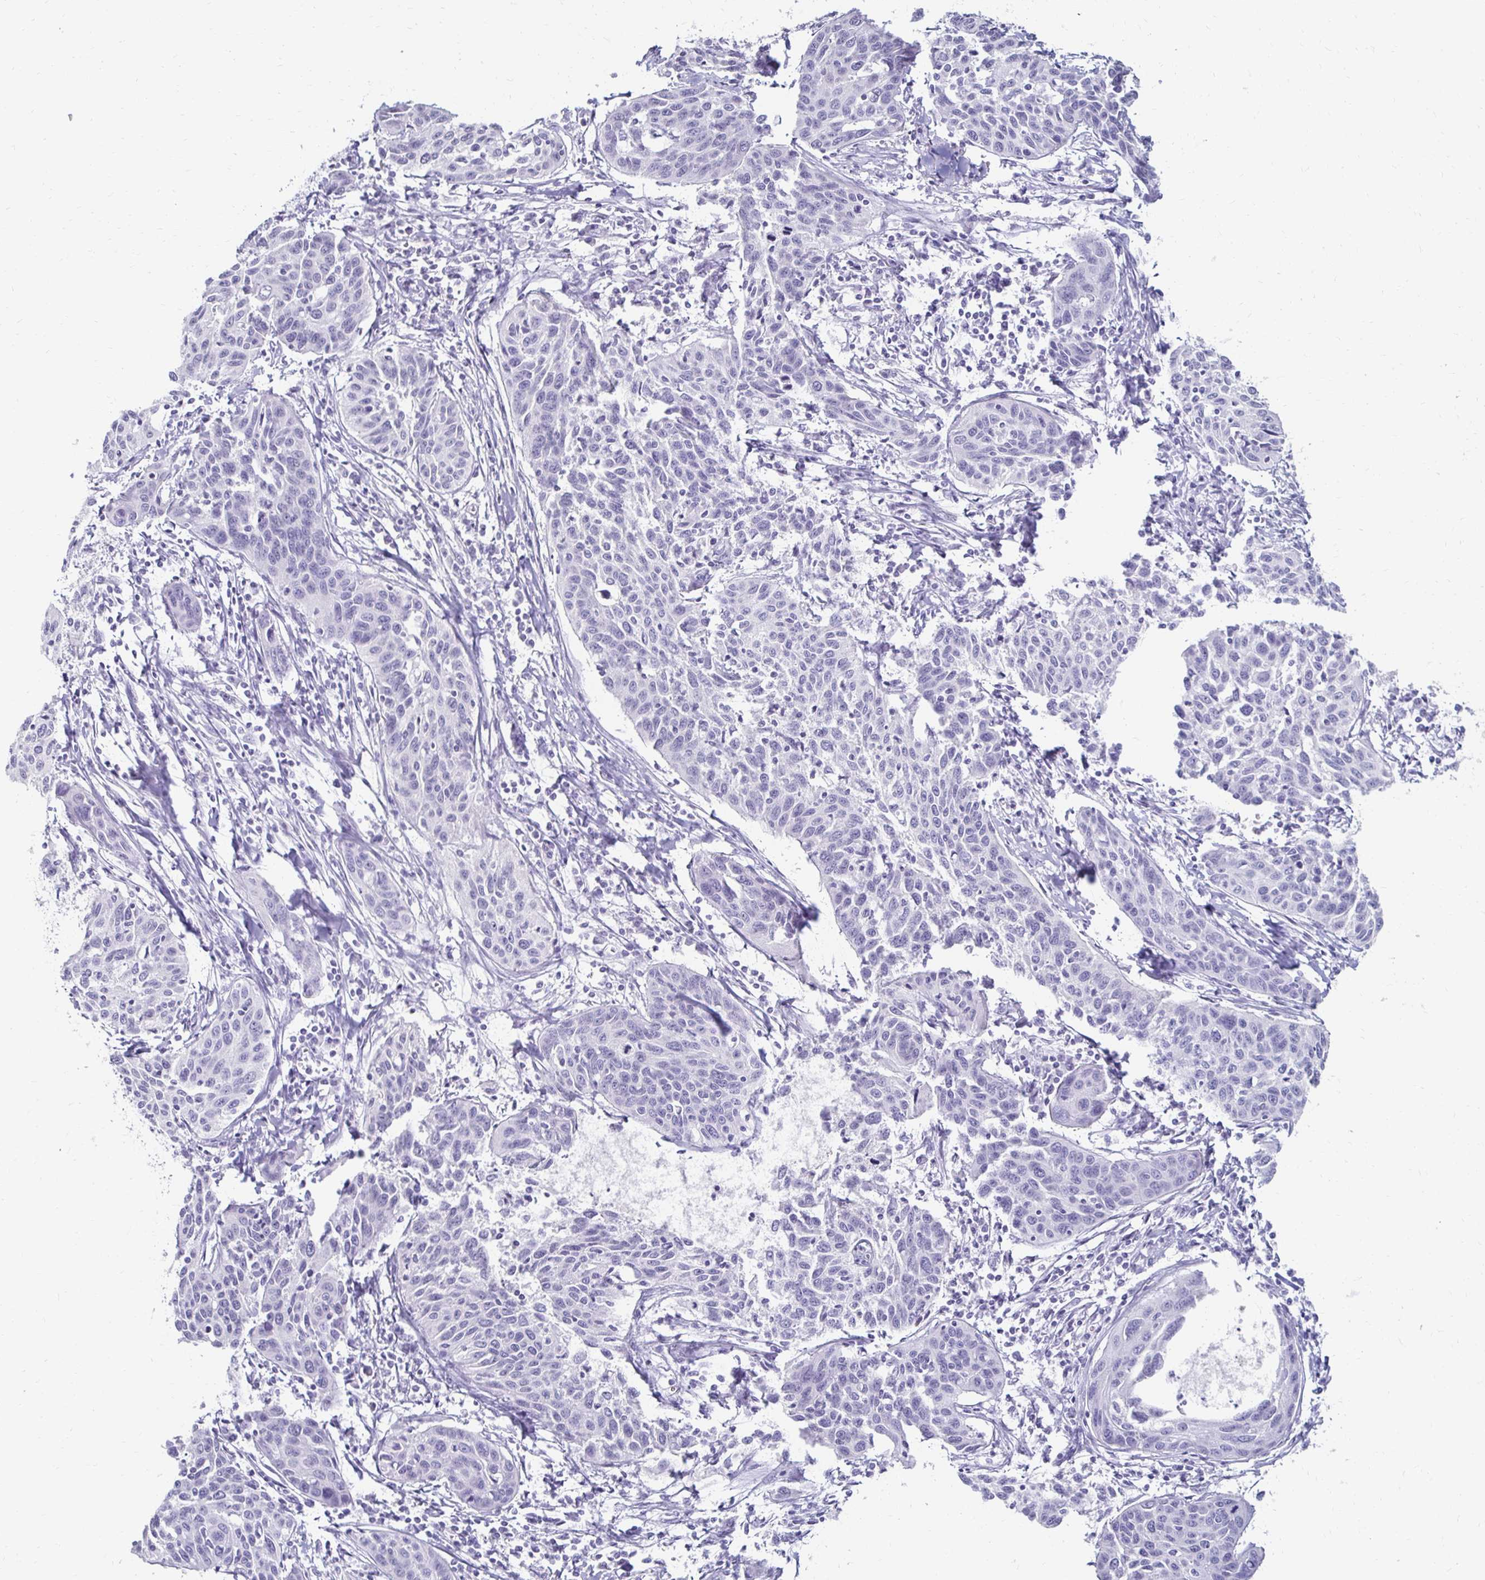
{"staining": {"intensity": "negative", "quantity": "none", "location": "none"}, "tissue": "cervical cancer", "cell_type": "Tumor cells", "image_type": "cancer", "snomed": [{"axis": "morphology", "description": "Squamous cell carcinoma, NOS"}, {"axis": "topography", "description": "Cervix"}], "caption": "This is an immunohistochemistry micrograph of cervical cancer. There is no positivity in tumor cells.", "gene": "TOMM34", "patient": {"sex": "female", "age": 31}}